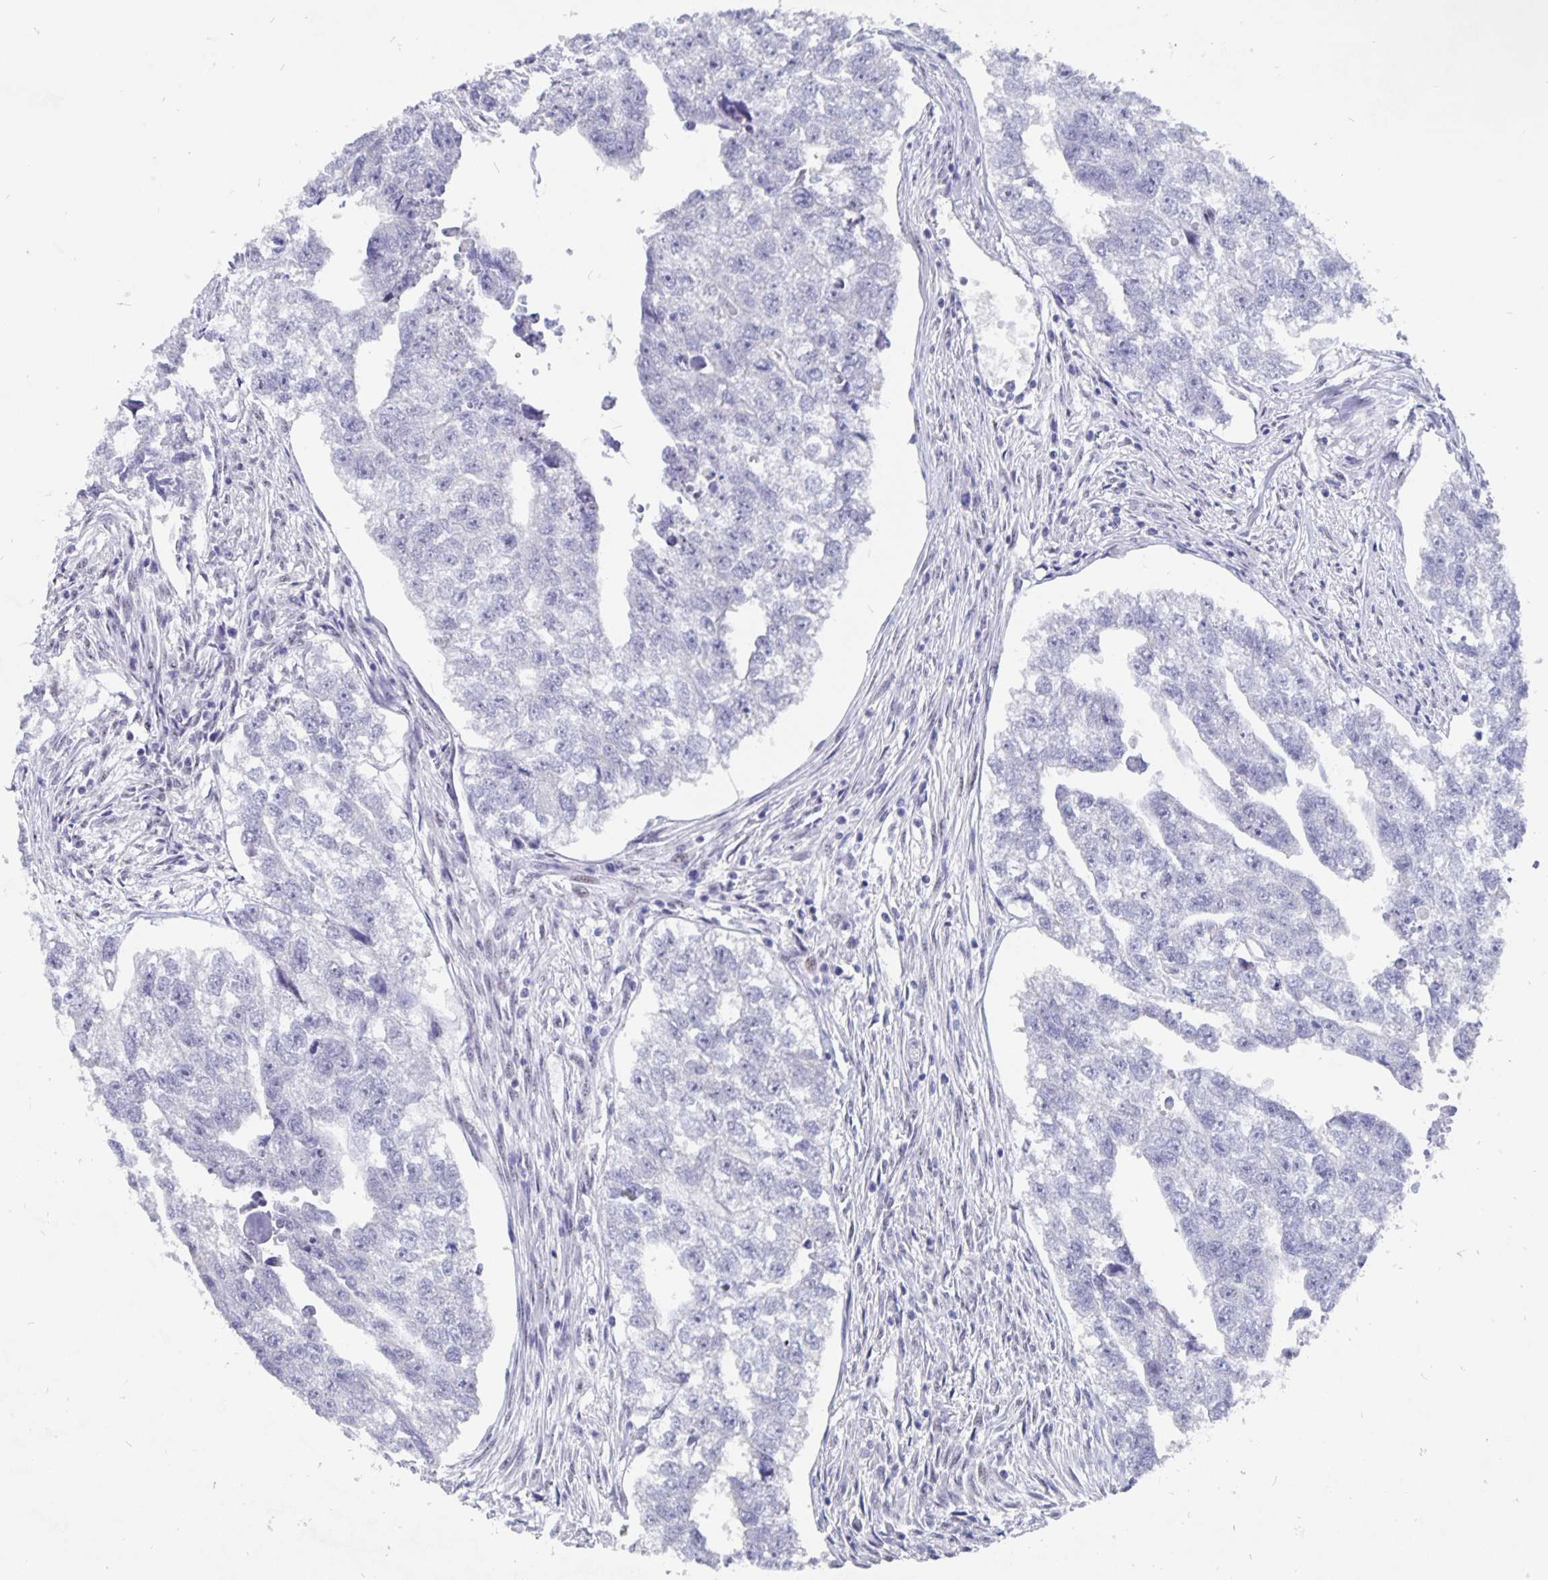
{"staining": {"intensity": "negative", "quantity": "none", "location": "none"}, "tissue": "testis cancer", "cell_type": "Tumor cells", "image_type": "cancer", "snomed": [{"axis": "morphology", "description": "Carcinoma, Embryonal, NOS"}, {"axis": "morphology", "description": "Teratoma, malignant, NOS"}, {"axis": "topography", "description": "Testis"}], "caption": "Tumor cells are negative for brown protein staining in embryonal carcinoma (testis).", "gene": "SMOC1", "patient": {"sex": "male", "age": 44}}